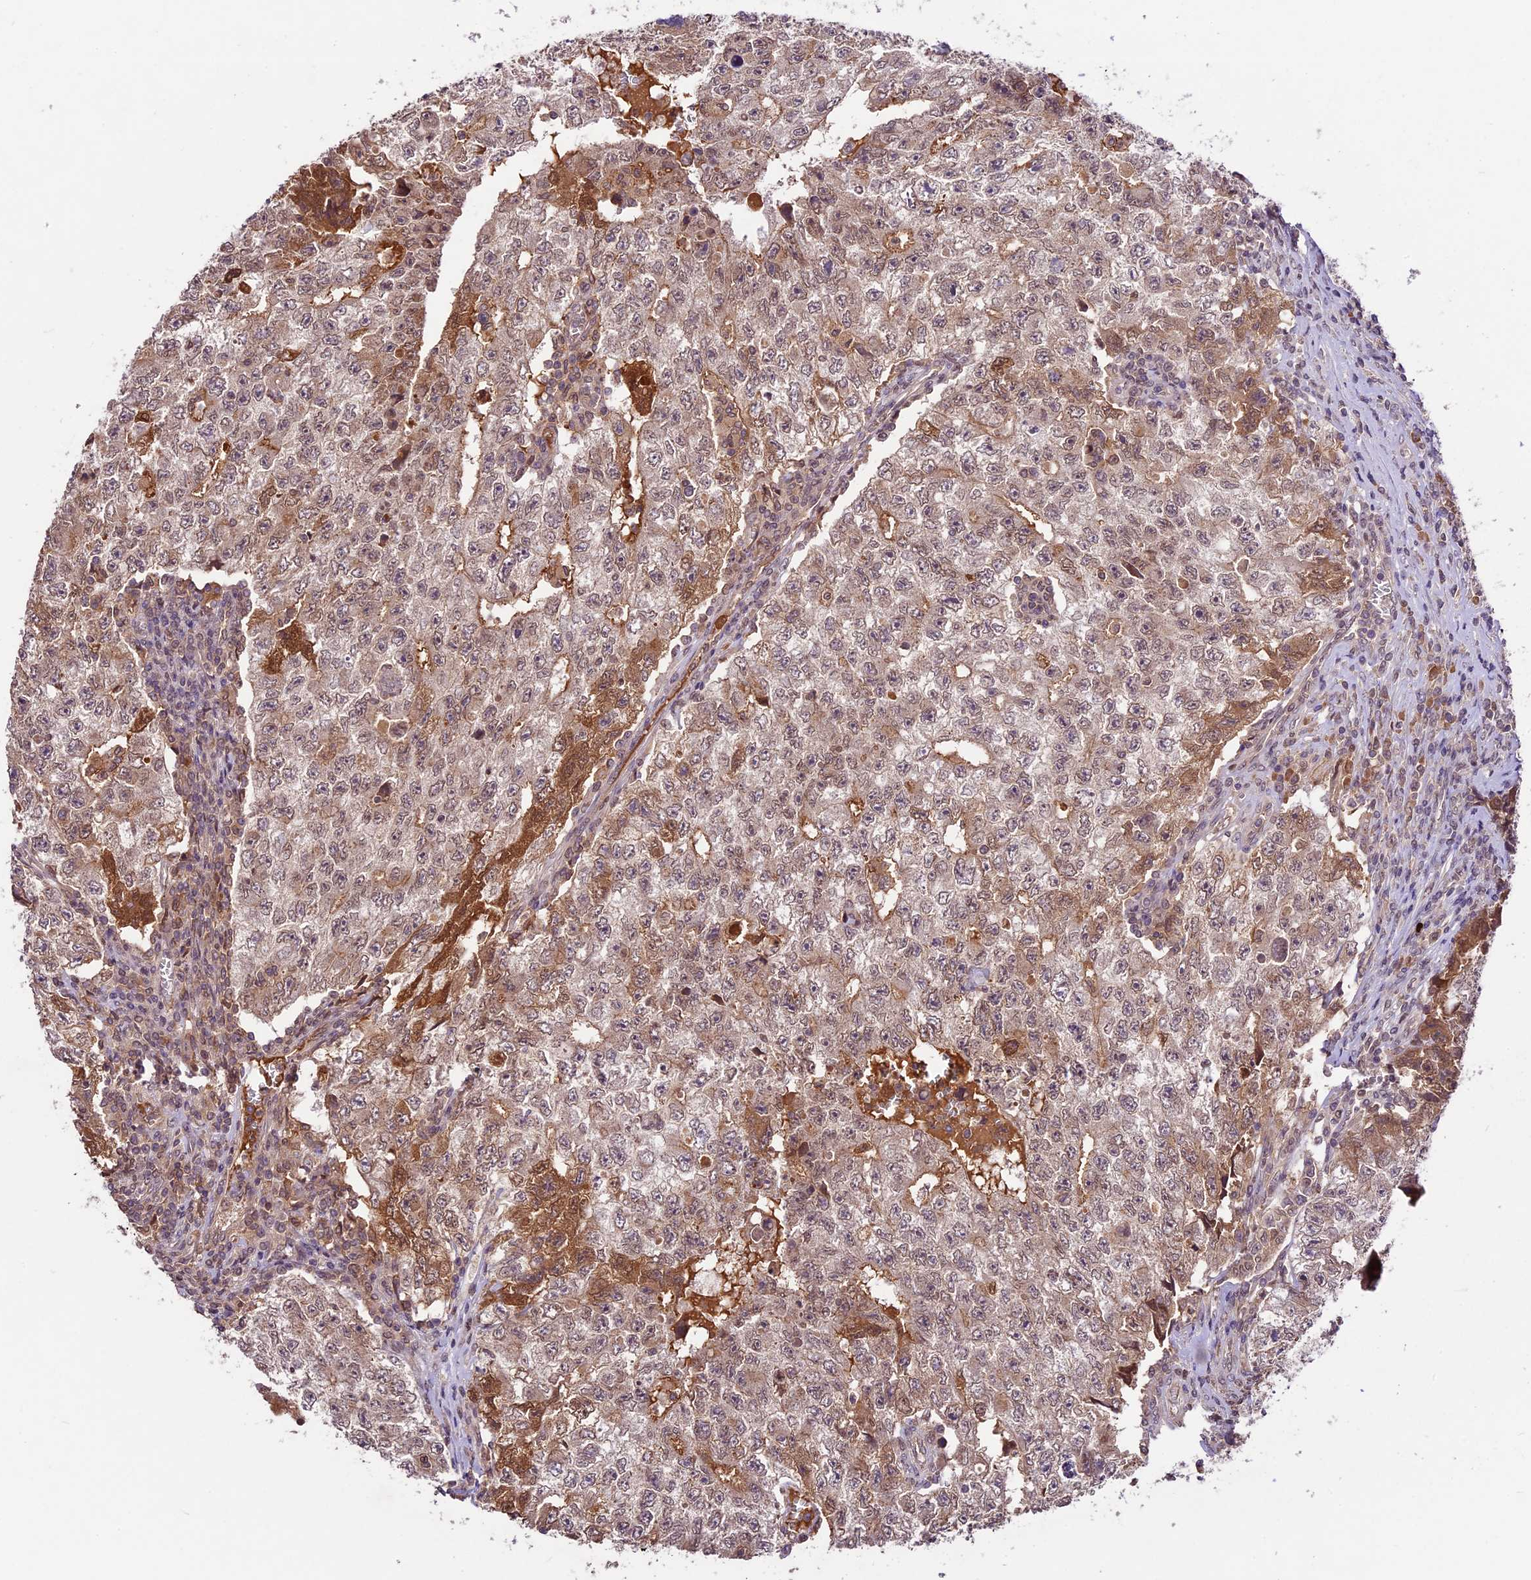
{"staining": {"intensity": "weak", "quantity": "25%-75%", "location": "nuclear"}, "tissue": "testis cancer", "cell_type": "Tumor cells", "image_type": "cancer", "snomed": [{"axis": "morphology", "description": "Carcinoma, Embryonal, NOS"}, {"axis": "topography", "description": "Testis"}], "caption": "Weak nuclear protein staining is seen in approximately 25%-75% of tumor cells in testis embryonal carcinoma.", "gene": "ATP10A", "patient": {"sex": "male", "age": 17}}